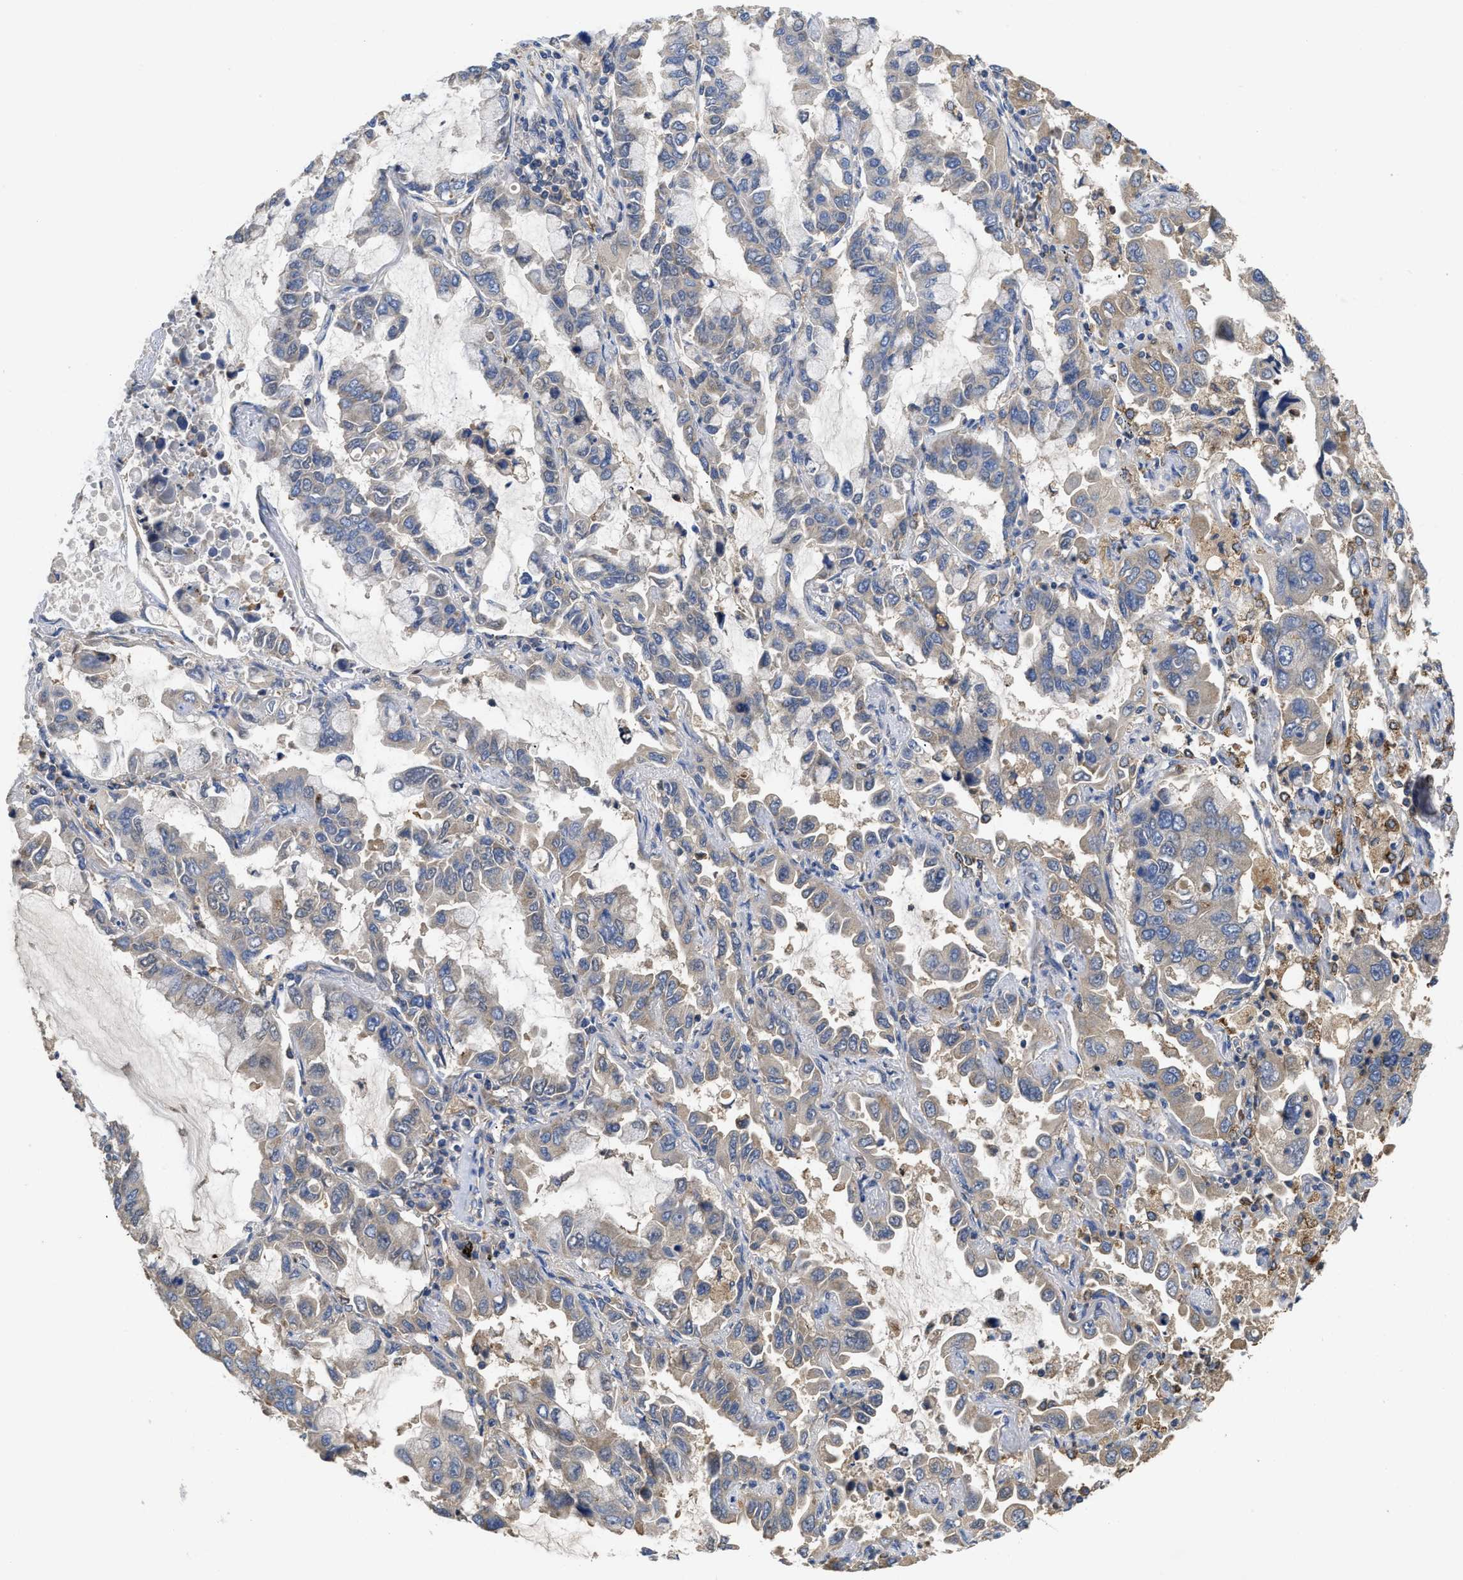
{"staining": {"intensity": "weak", "quantity": "<25%", "location": "cytoplasmic/membranous"}, "tissue": "lung cancer", "cell_type": "Tumor cells", "image_type": "cancer", "snomed": [{"axis": "morphology", "description": "Adenocarcinoma, NOS"}, {"axis": "topography", "description": "Lung"}], "caption": "A photomicrograph of human adenocarcinoma (lung) is negative for staining in tumor cells. Brightfield microscopy of immunohistochemistry (IHC) stained with DAB (brown) and hematoxylin (blue), captured at high magnification.", "gene": "RNF216", "patient": {"sex": "male", "age": 64}}